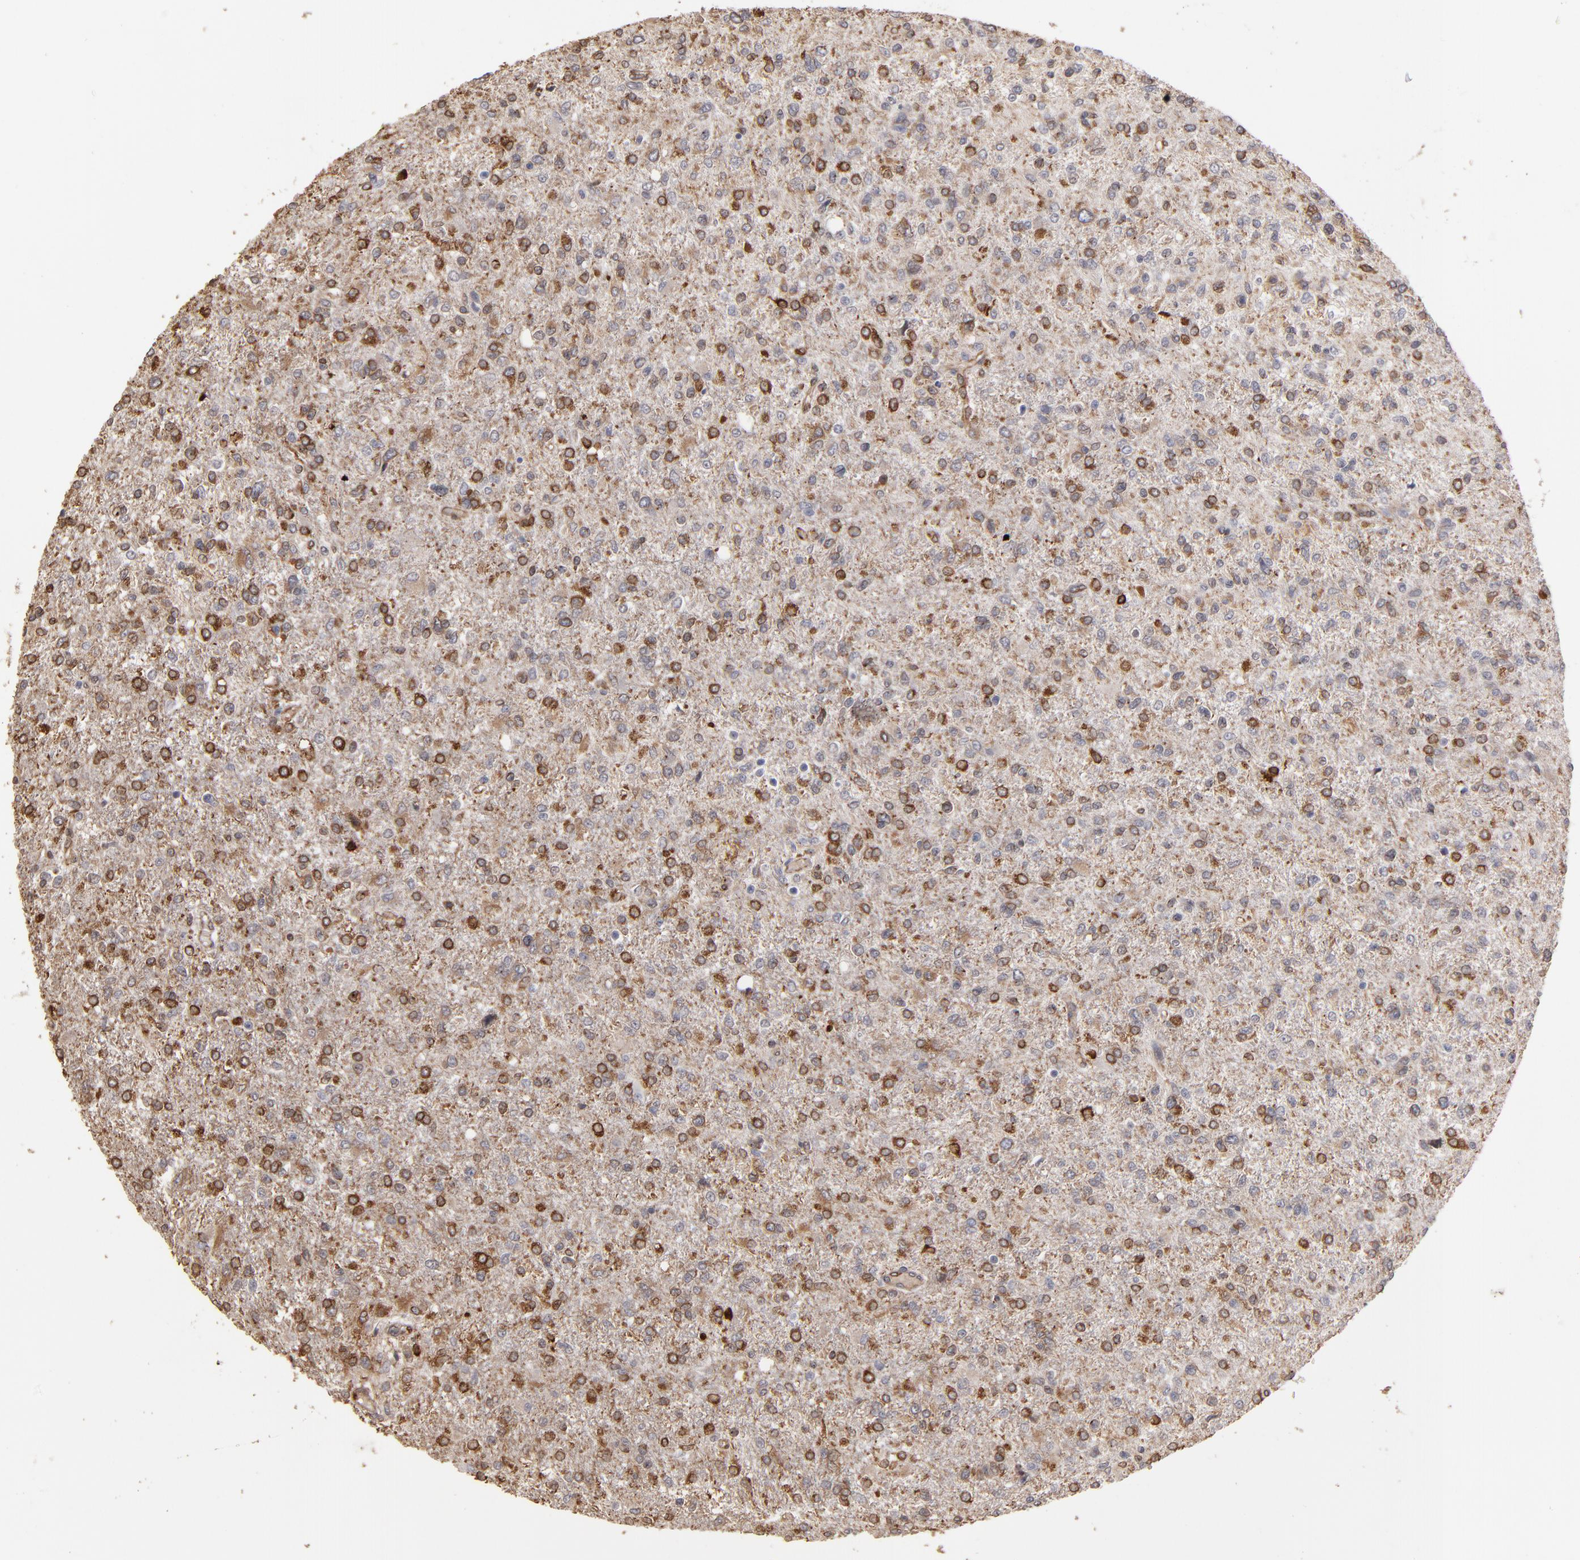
{"staining": {"intensity": "moderate", "quantity": "25%-75%", "location": "cytoplasmic/membranous"}, "tissue": "glioma", "cell_type": "Tumor cells", "image_type": "cancer", "snomed": [{"axis": "morphology", "description": "Glioma, malignant, High grade"}, {"axis": "topography", "description": "Cerebral cortex"}], "caption": "Human glioma stained for a protein (brown) demonstrates moderate cytoplasmic/membranous positive expression in about 25%-75% of tumor cells.", "gene": "PGRMC1", "patient": {"sex": "male", "age": 76}}